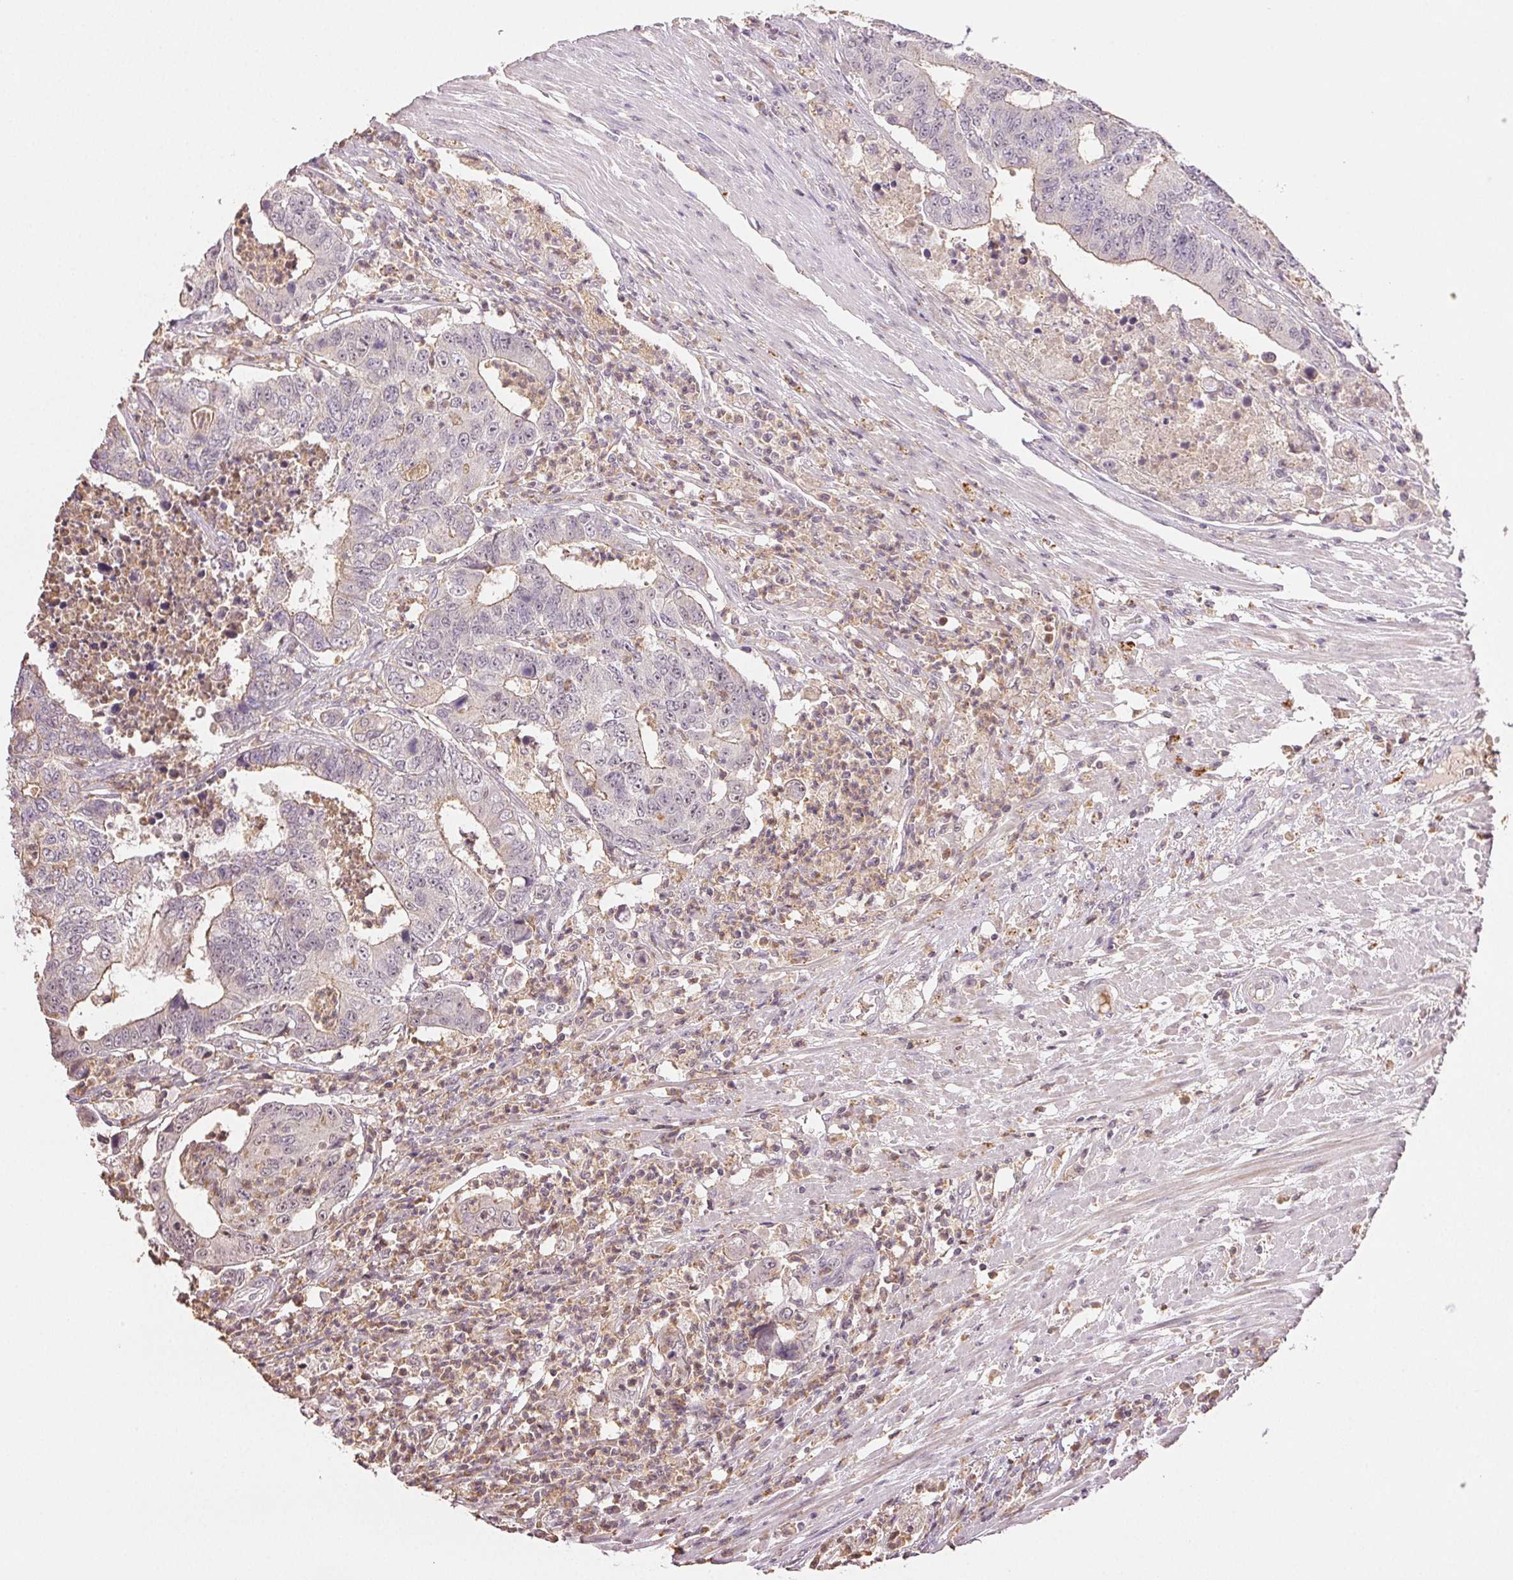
{"staining": {"intensity": "weak", "quantity": "<25%", "location": "cytoplasmic/membranous"}, "tissue": "colorectal cancer", "cell_type": "Tumor cells", "image_type": "cancer", "snomed": [{"axis": "morphology", "description": "Adenocarcinoma, NOS"}, {"axis": "topography", "description": "Colon"}], "caption": "High power microscopy micrograph of an IHC histopathology image of colorectal cancer, revealing no significant staining in tumor cells. (DAB (3,3'-diaminobenzidine) immunohistochemistry (IHC) with hematoxylin counter stain).", "gene": "TMEM253", "patient": {"sex": "female", "age": 48}}